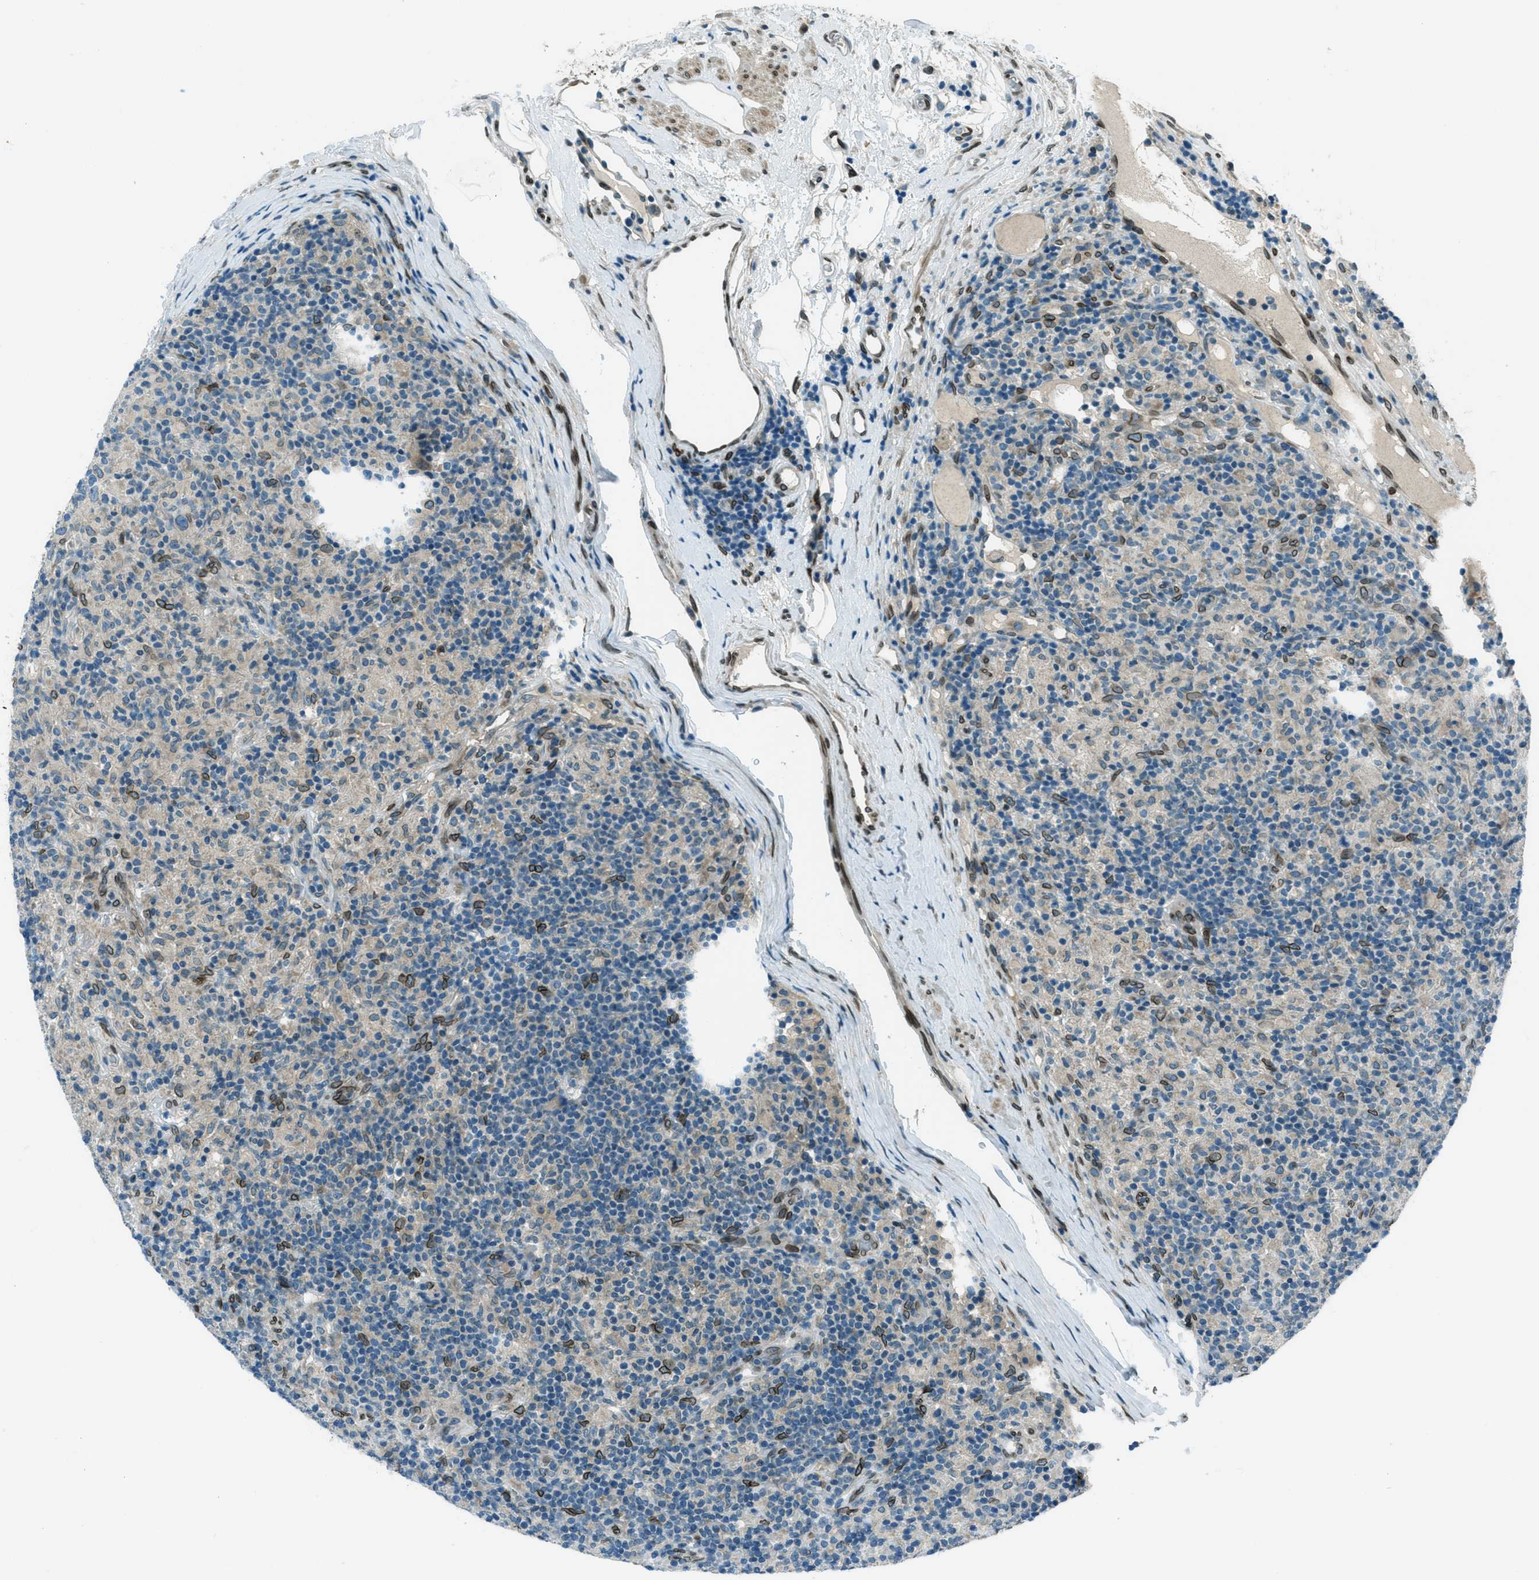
{"staining": {"intensity": "negative", "quantity": "none", "location": "none"}, "tissue": "lymphoma", "cell_type": "Tumor cells", "image_type": "cancer", "snomed": [{"axis": "morphology", "description": "Hodgkin's disease, NOS"}, {"axis": "topography", "description": "Lymph node"}], "caption": "Immunohistochemistry image of neoplastic tissue: lymphoma stained with DAB exhibits no significant protein expression in tumor cells.", "gene": "LEMD2", "patient": {"sex": "male", "age": 70}}